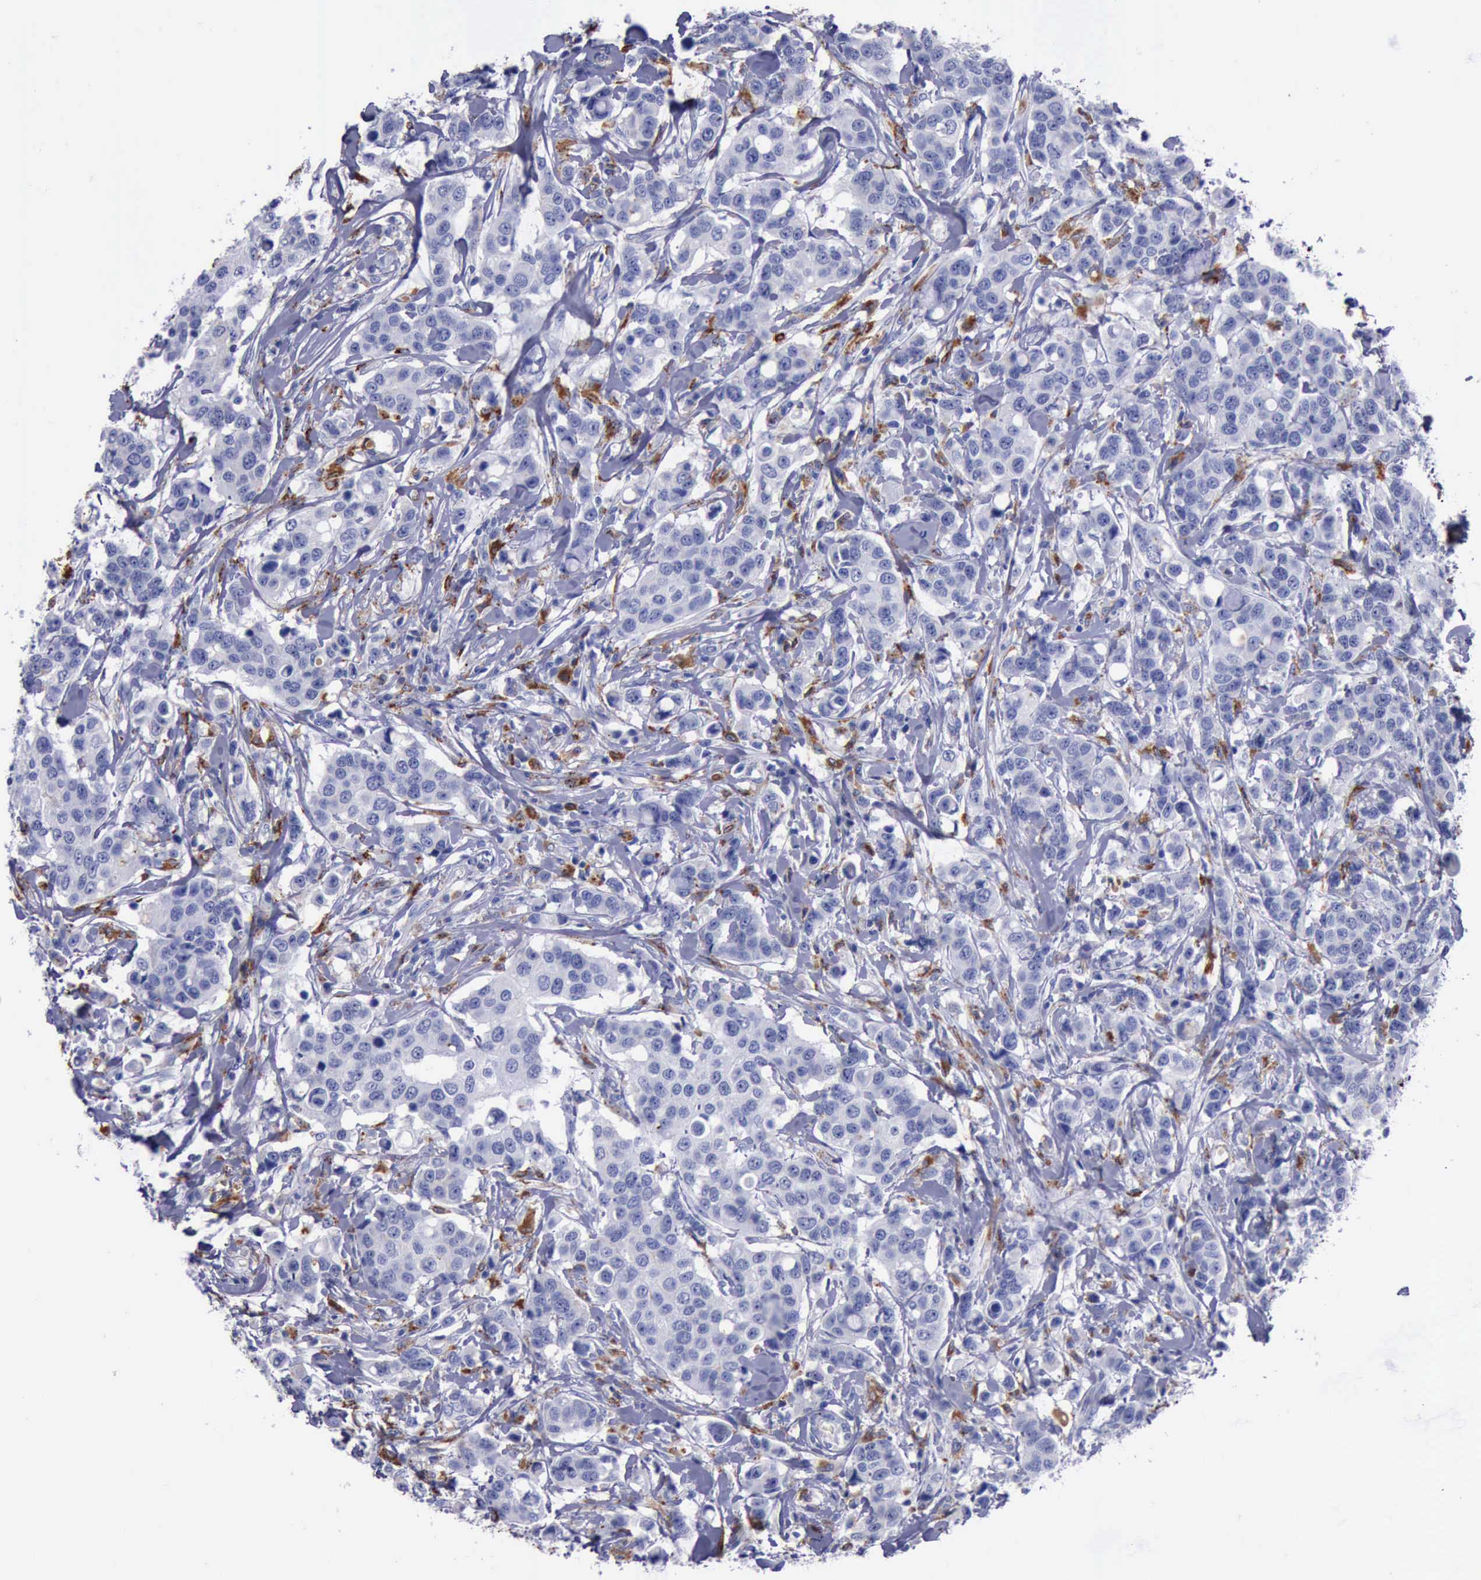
{"staining": {"intensity": "weak", "quantity": "<25%", "location": "cytoplasmic/membranous"}, "tissue": "breast cancer", "cell_type": "Tumor cells", "image_type": "cancer", "snomed": [{"axis": "morphology", "description": "Duct carcinoma"}, {"axis": "topography", "description": "Breast"}], "caption": "The IHC image has no significant positivity in tumor cells of breast cancer (infiltrating ductal carcinoma) tissue.", "gene": "CTSD", "patient": {"sex": "female", "age": 27}}